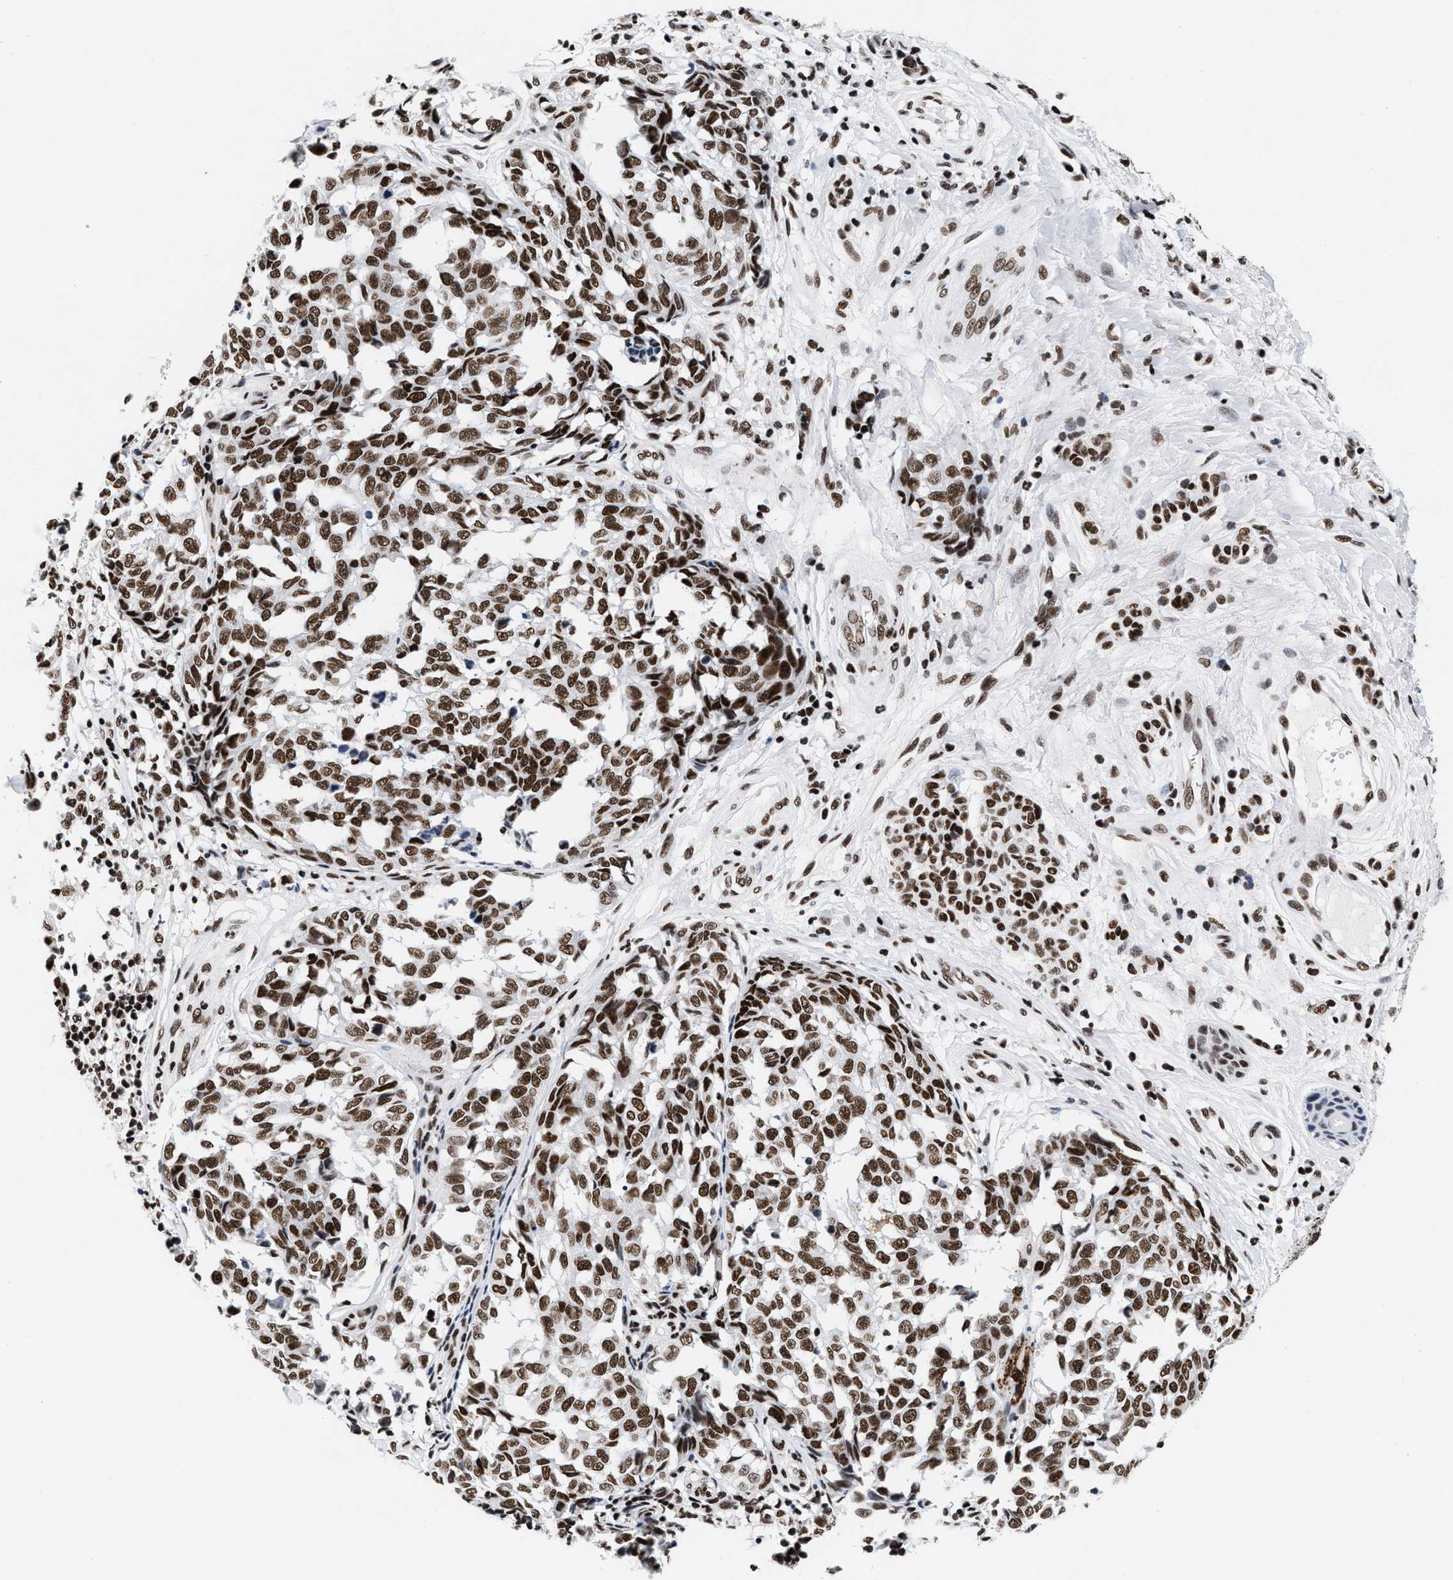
{"staining": {"intensity": "strong", "quantity": ">75%", "location": "nuclear"}, "tissue": "melanoma", "cell_type": "Tumor cells", "image_type": "cancer", "snomed": [{"axis": "morphology", "description": "Malignant melanoma, NOS"}, {"axis": "topography", "description": "Skin"}], "caption": "Immunohistochemical staining of human melanoma exhibits strong nuclear protein positivity in approximately >75% of tumor cells.", "gene": "RAD21", "patient": {"sex": "female", "age": 64}}